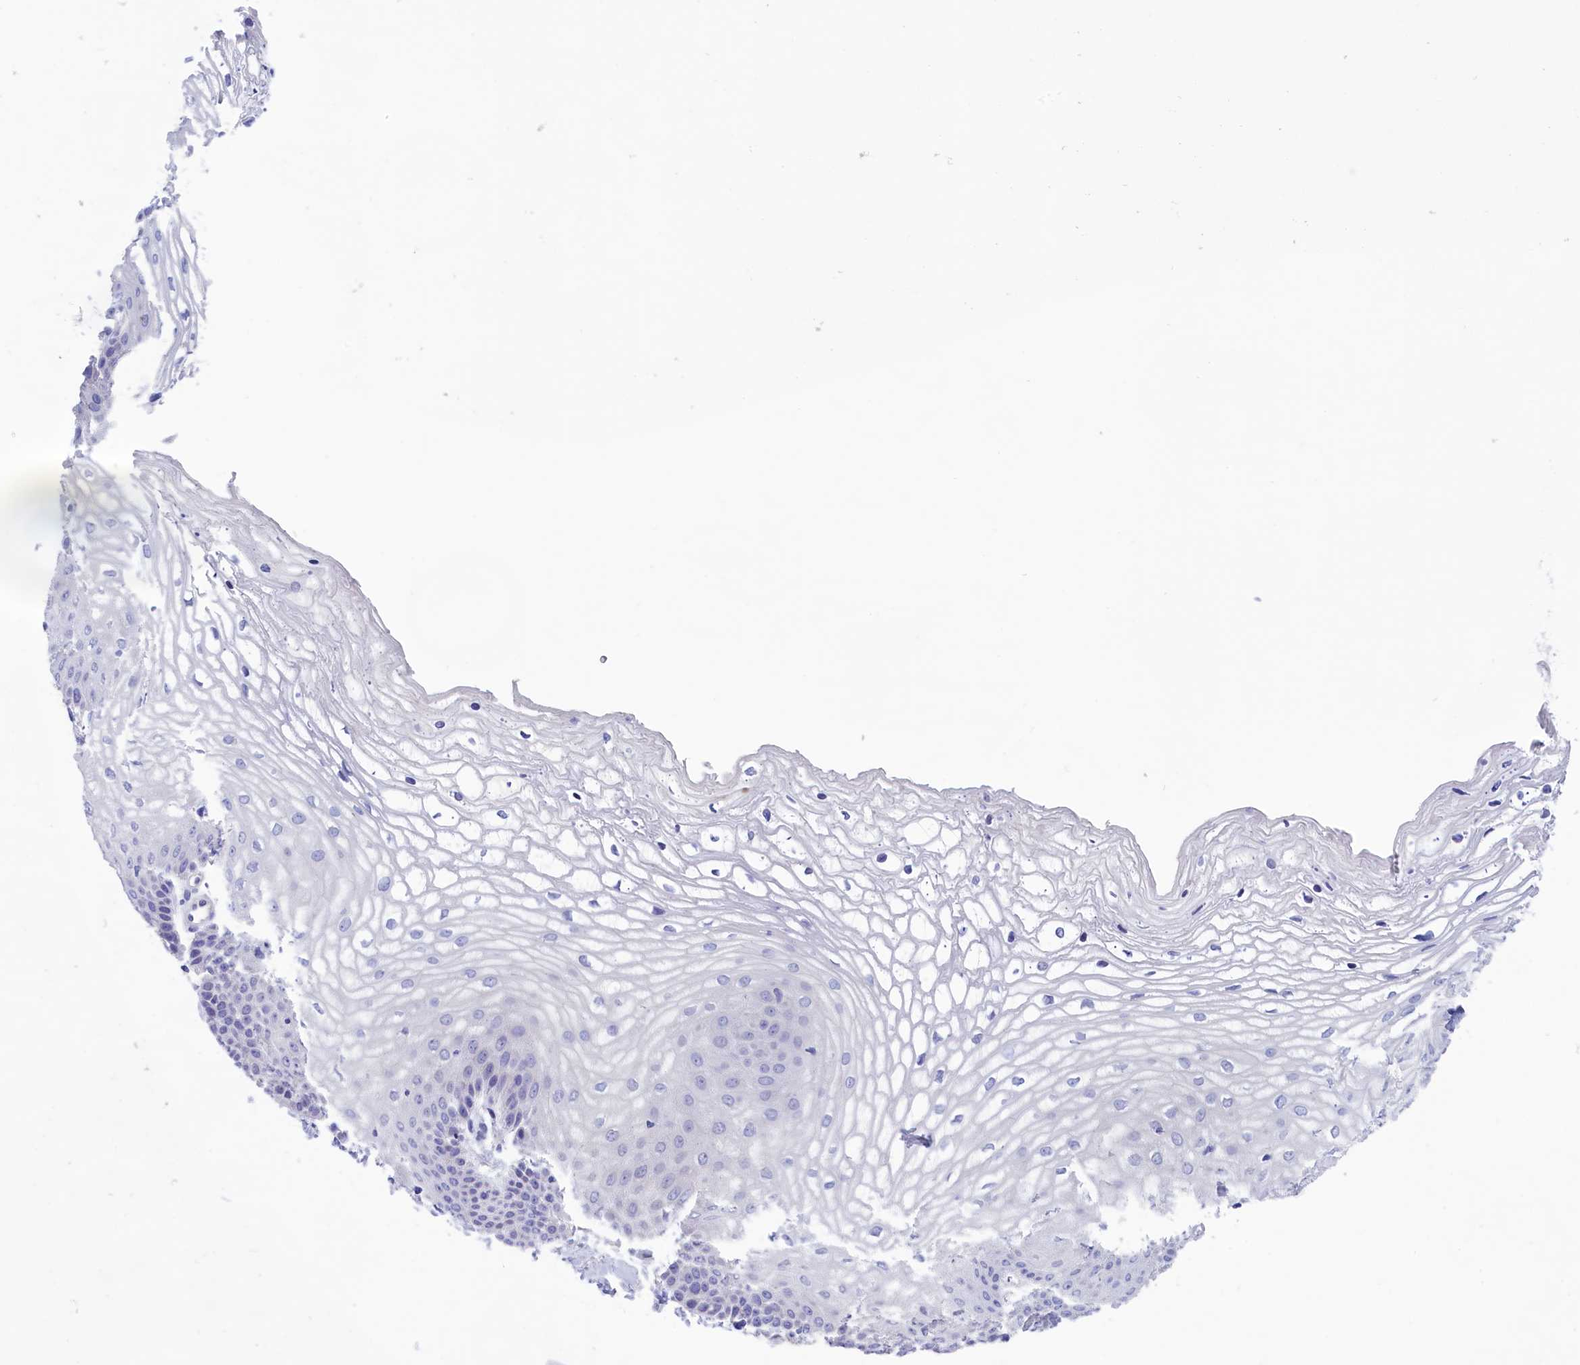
{"staining": {"intensity": "negative", "quantity": "none", "location": "none"}, "tissue": "vagina", "cell_type": "Squamous epithelial cells", "image_type": "normal", "snomed": [{"axis": "morphology", "description": "Normal tissue, NOS"}, {"axis": "topography", "description": "Vagina"}], "caption": "DAB (3,3'-diaminobenzidine) immunohistochemical staining of benign vagina displays no significant staining in squamous epithelial cells.", "gene": "VPS35L", "patient": {"sex": "female", "age": 68}}